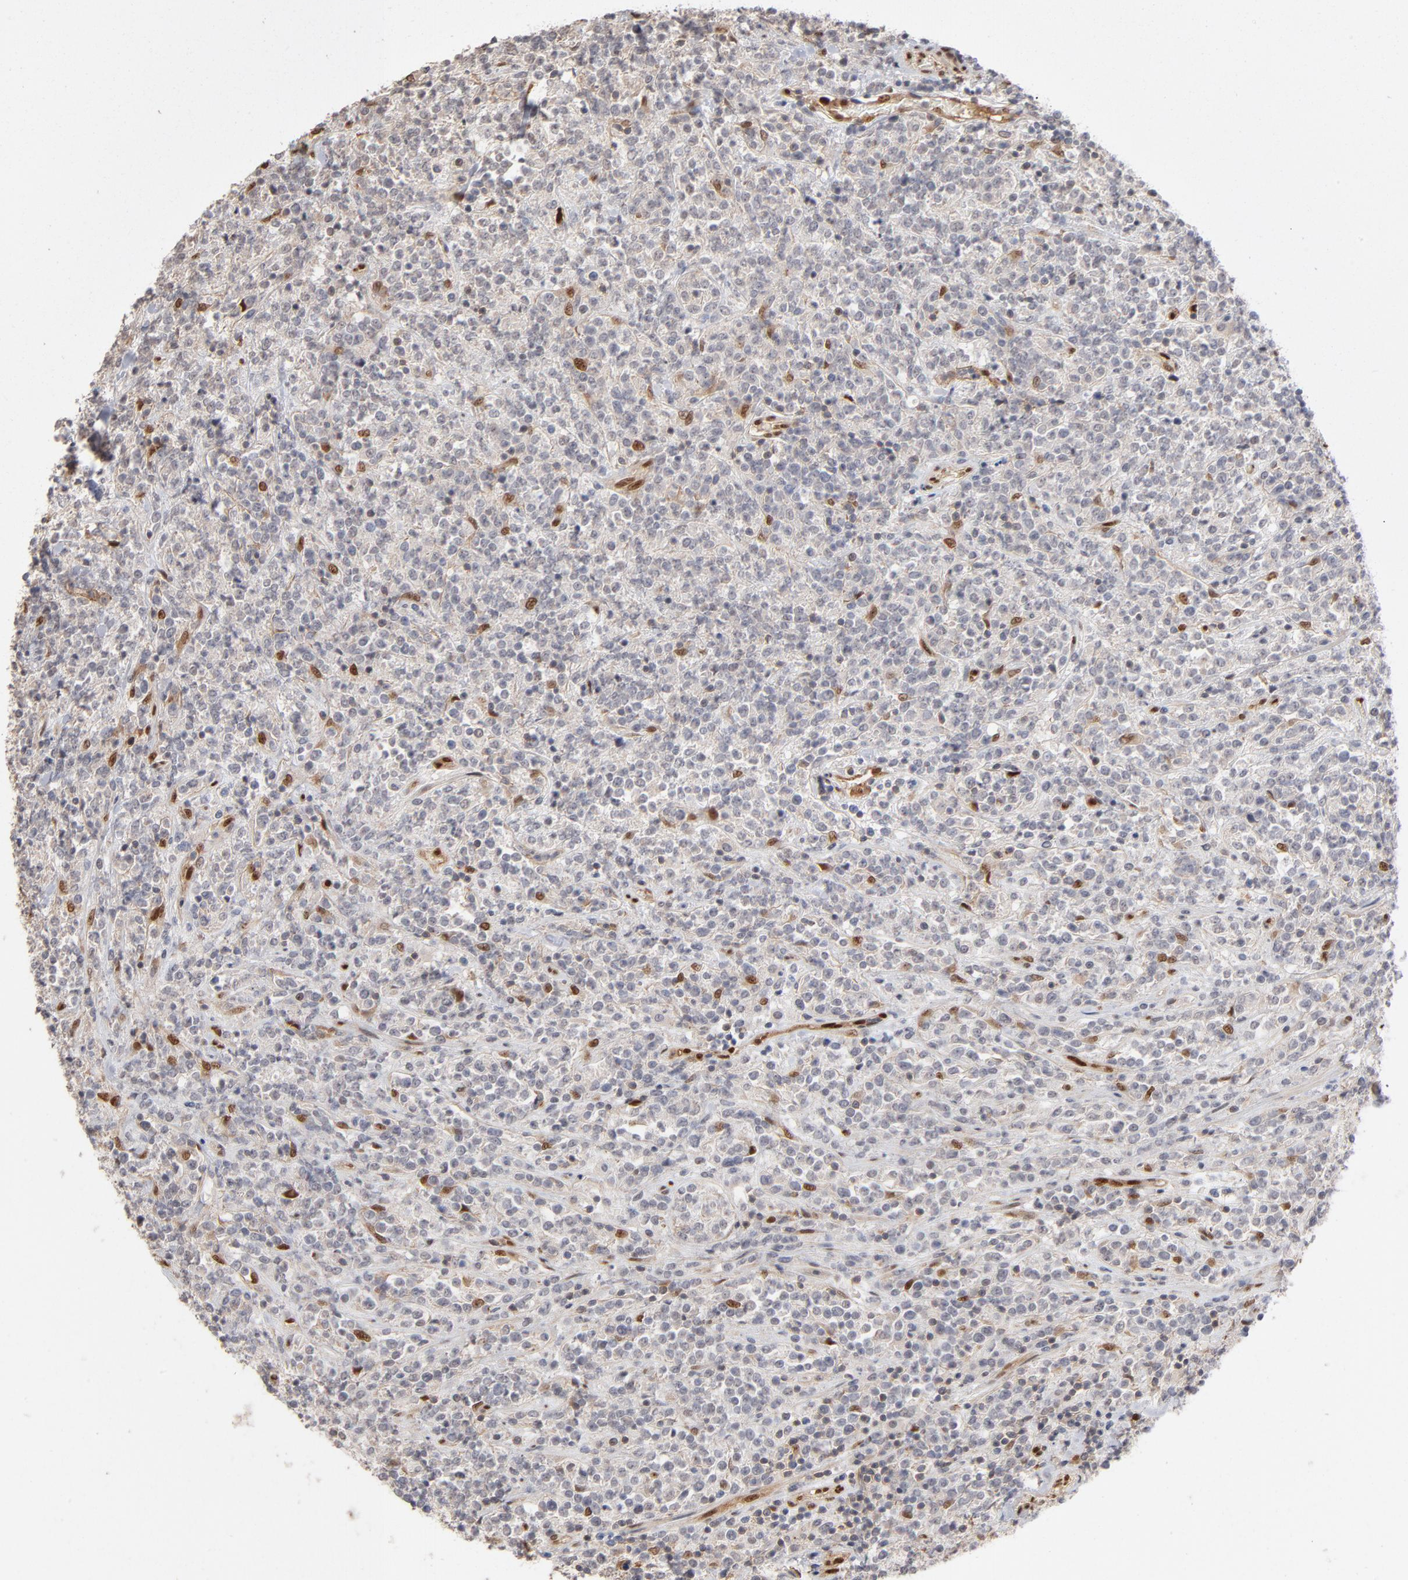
{"staining": {"intensity": "negative", "quantity": "none", "location": "none"}, "tissue": "lymphoma", "cell_type": "Tumor cells", "image_type": "cancer", "snomed": [{"axis": "morphology", "description": "Malignant lymphoma, non-Hodgkin's type, High grade"}, {"axis": "topography", "description": "Soft tissue"}], "caption": "Immunohistochemical staining of high-grade malignant lymphoma, non-Hodgkin's type exhibits no significant expression in tumor cells.", "gene": "NFIB", "patient": {"sex": "male", "age": 18}}